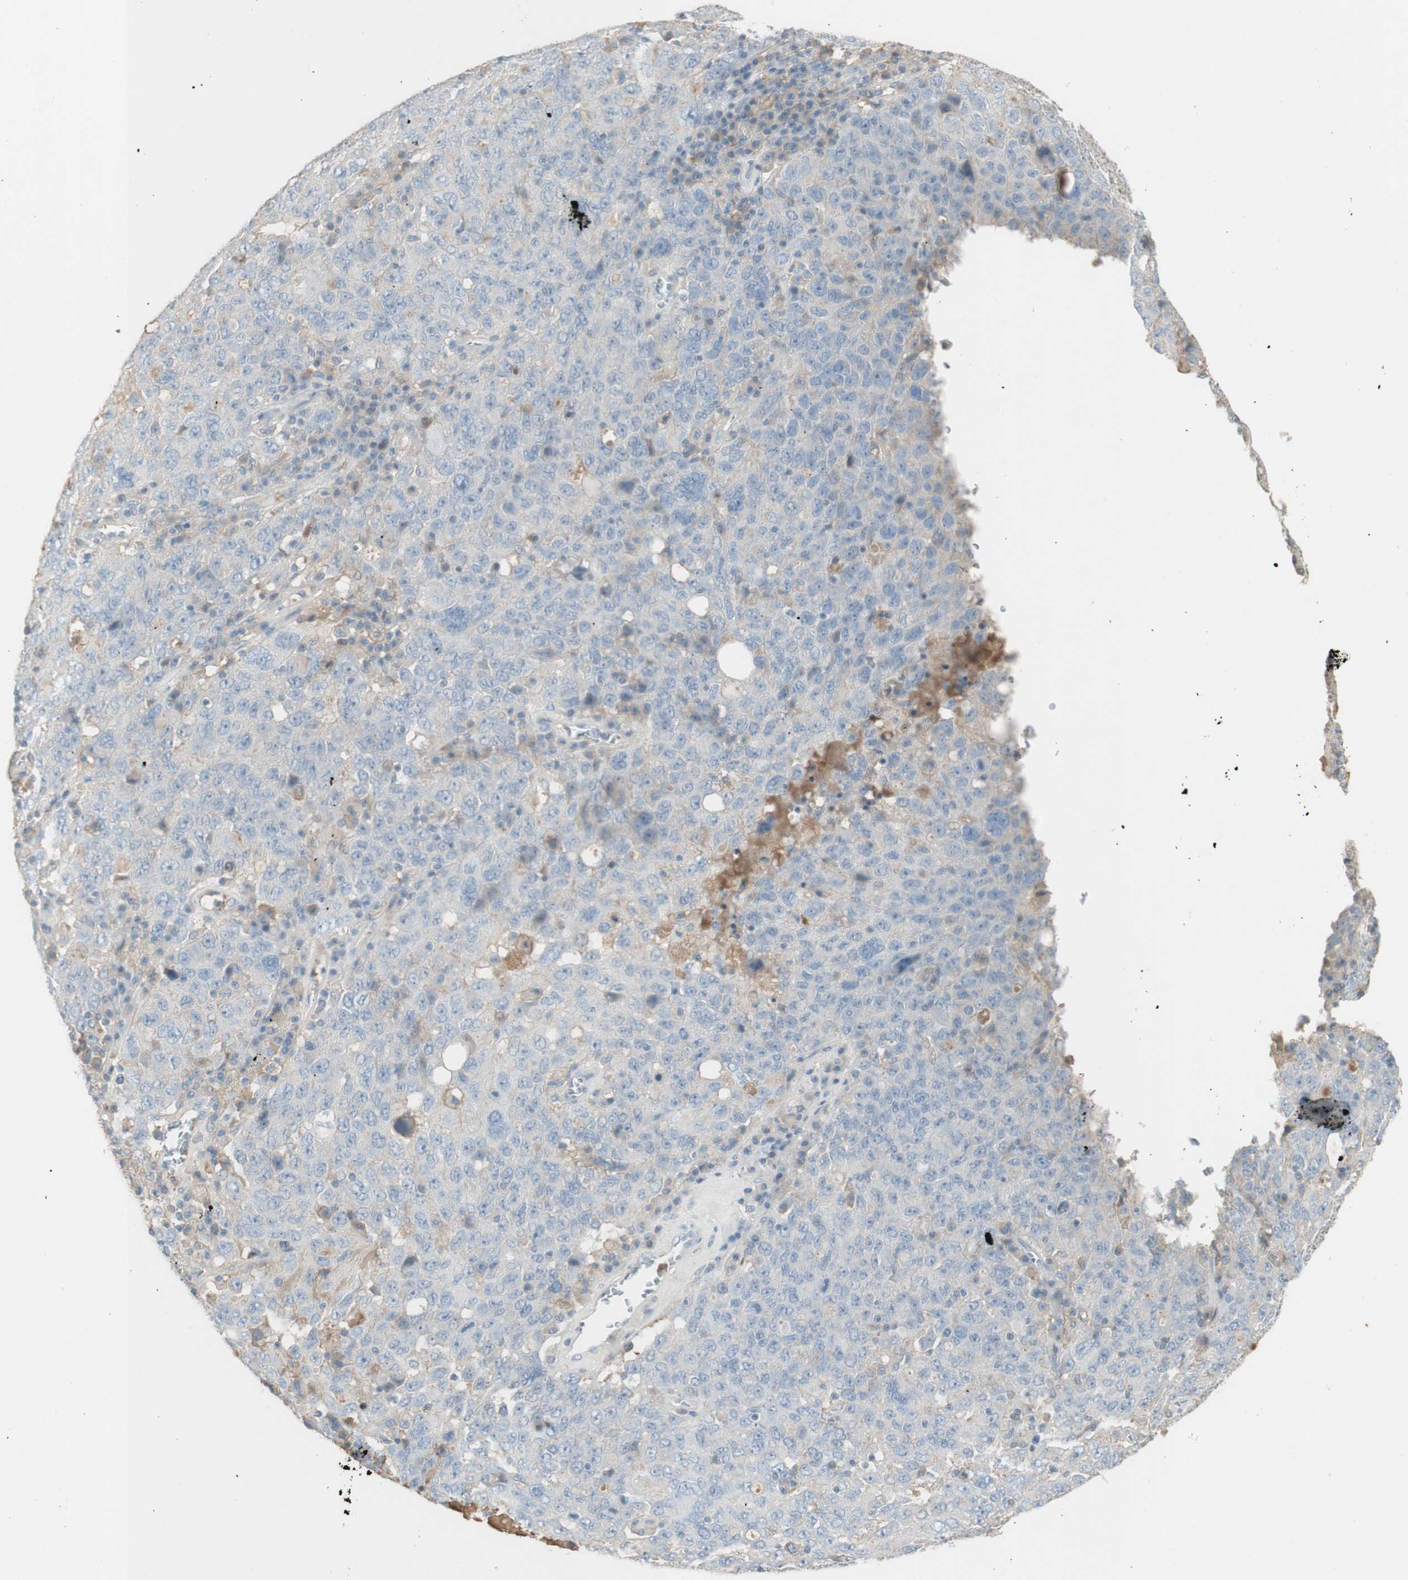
{"staining": {"intensity": "negative", "quantity": "none", "location": "none"}, "tissue": "ovarian cancer", "cell_type": "Tumor cells", "image_type": "cancer", "snomed": [{"axis": "morphology", "description": "Carcinoma, endometroid"}, {"axis": "topography", "description": "Ovary"}], "caption": "Tumor cells are negative for brown protein staining in ovarian endometroid carcinoma.", "gene": "IFNG", "patient": {"sex": "female", "age": 62}}